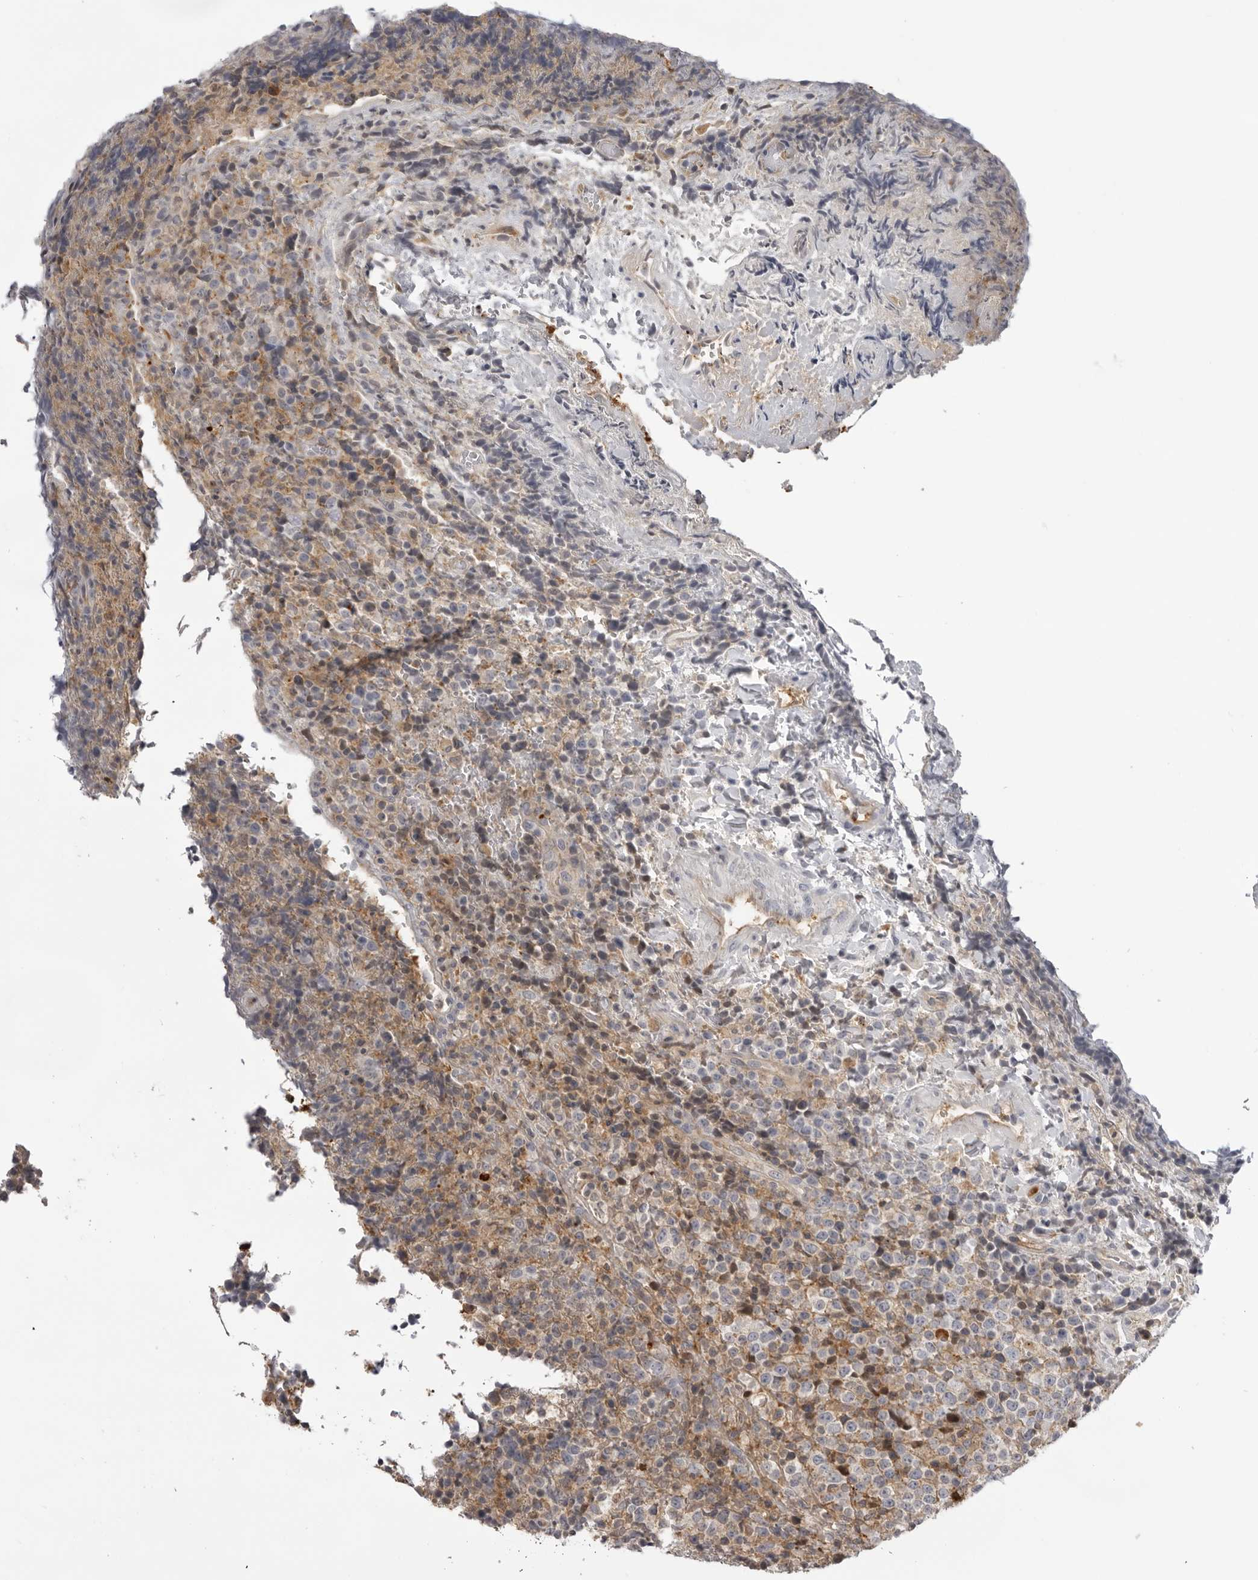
{"staining": {"intensity": "negative", "quantity": "none", "location": "none"}, "tissue": "lymphoma", "cell_type": "Tumor cells", "image_type": "cancer", "snomed": [{"axis": "morphology", "description": "Malignant lymphoma, non-Hodgkin's type, High grade"}, {"axis": "topography", "description": "Lymph node"}], "caption": "Image shows no significant protein positivity in tumor cells of high-grade malignant lymphoma, non-Hodgkin's type.", "gene": "PLEKHF2", "patient": {"sex": "male", "age": 13}}